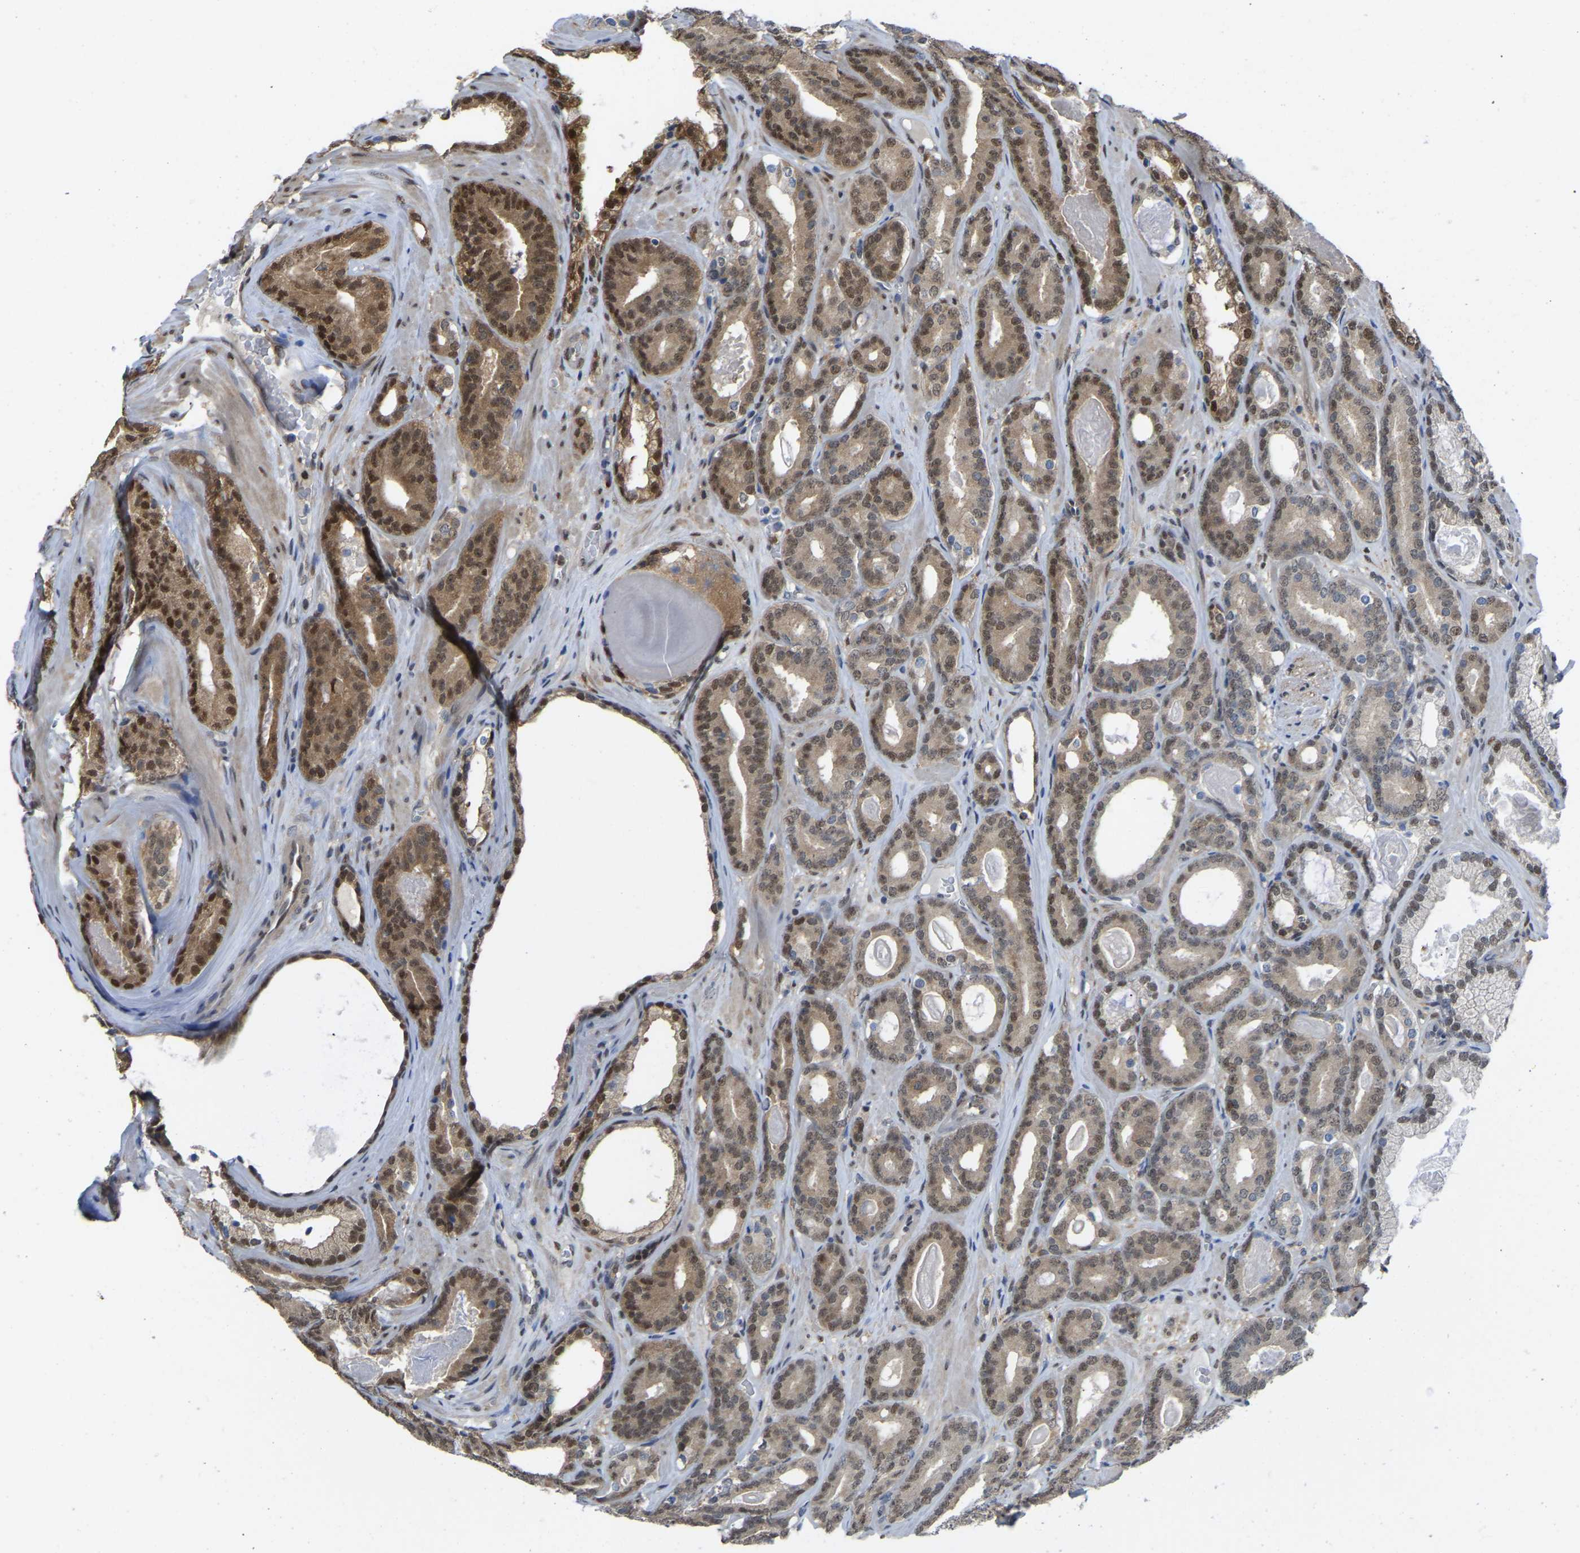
{"staining": {"intensity": "moderate", "quantity": ">75%", "location": "cytoplasmic/membranous,nuclear"}, "tissue": "prostate cancer", "cell_type": "Tumor cells", "image_type": "cancer", "snomed": [{"axis": "morphology", "description": "Adenocarcinoma, High grade"}, {"axis": "topography", "description": "Prostate"}], "caption": "Immunohistochemical staining of adenocarcinoma (high-grade) (prostate) exhibits moderate cytoplasmic/membranous and nuclear protein expression in about >75% of tumor cells.", "gene": "KLRG2", "patient": {"sex": "male", "age": 60}}